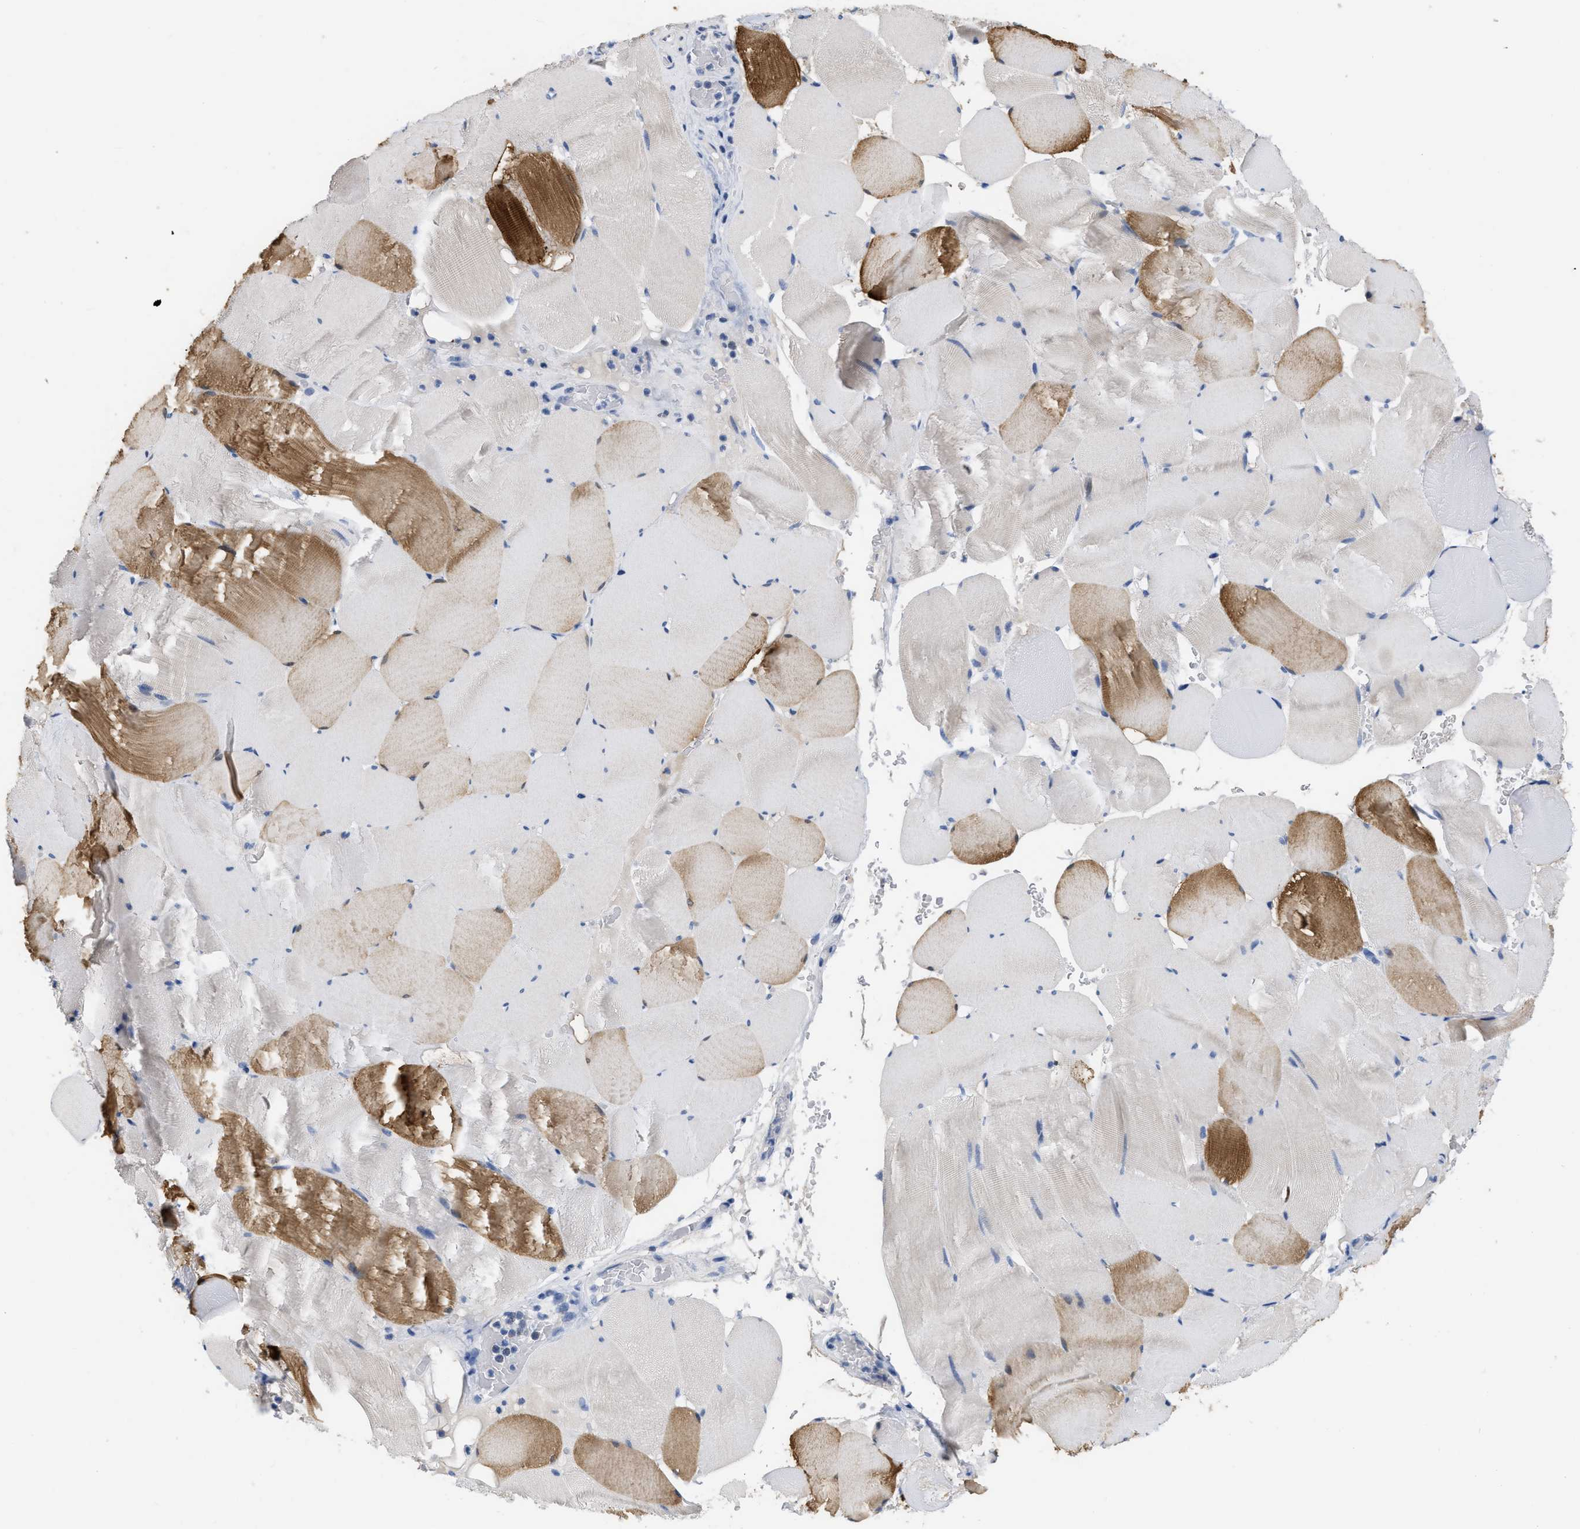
{"staining": {"intensity": "moderate", "quantity": "<25%", "location": "cytoplasmic/membranous"}, "tissue": "skeletal muscle", "cell_type": "Myocytes", "image_type": "normal", "snomed": [{"axis": "morphology", "description": "Normal tissue, NOS"}, {"axis": "topography", "description": "Skeletal muscle"}], "caption": "A brown stain labels moderate cytoplasmic/membranous staining of a protein in myocytes of normal human skeletal muscle.", "gene": "CRYM", "patient": {"sex": "male", "age": 62}}